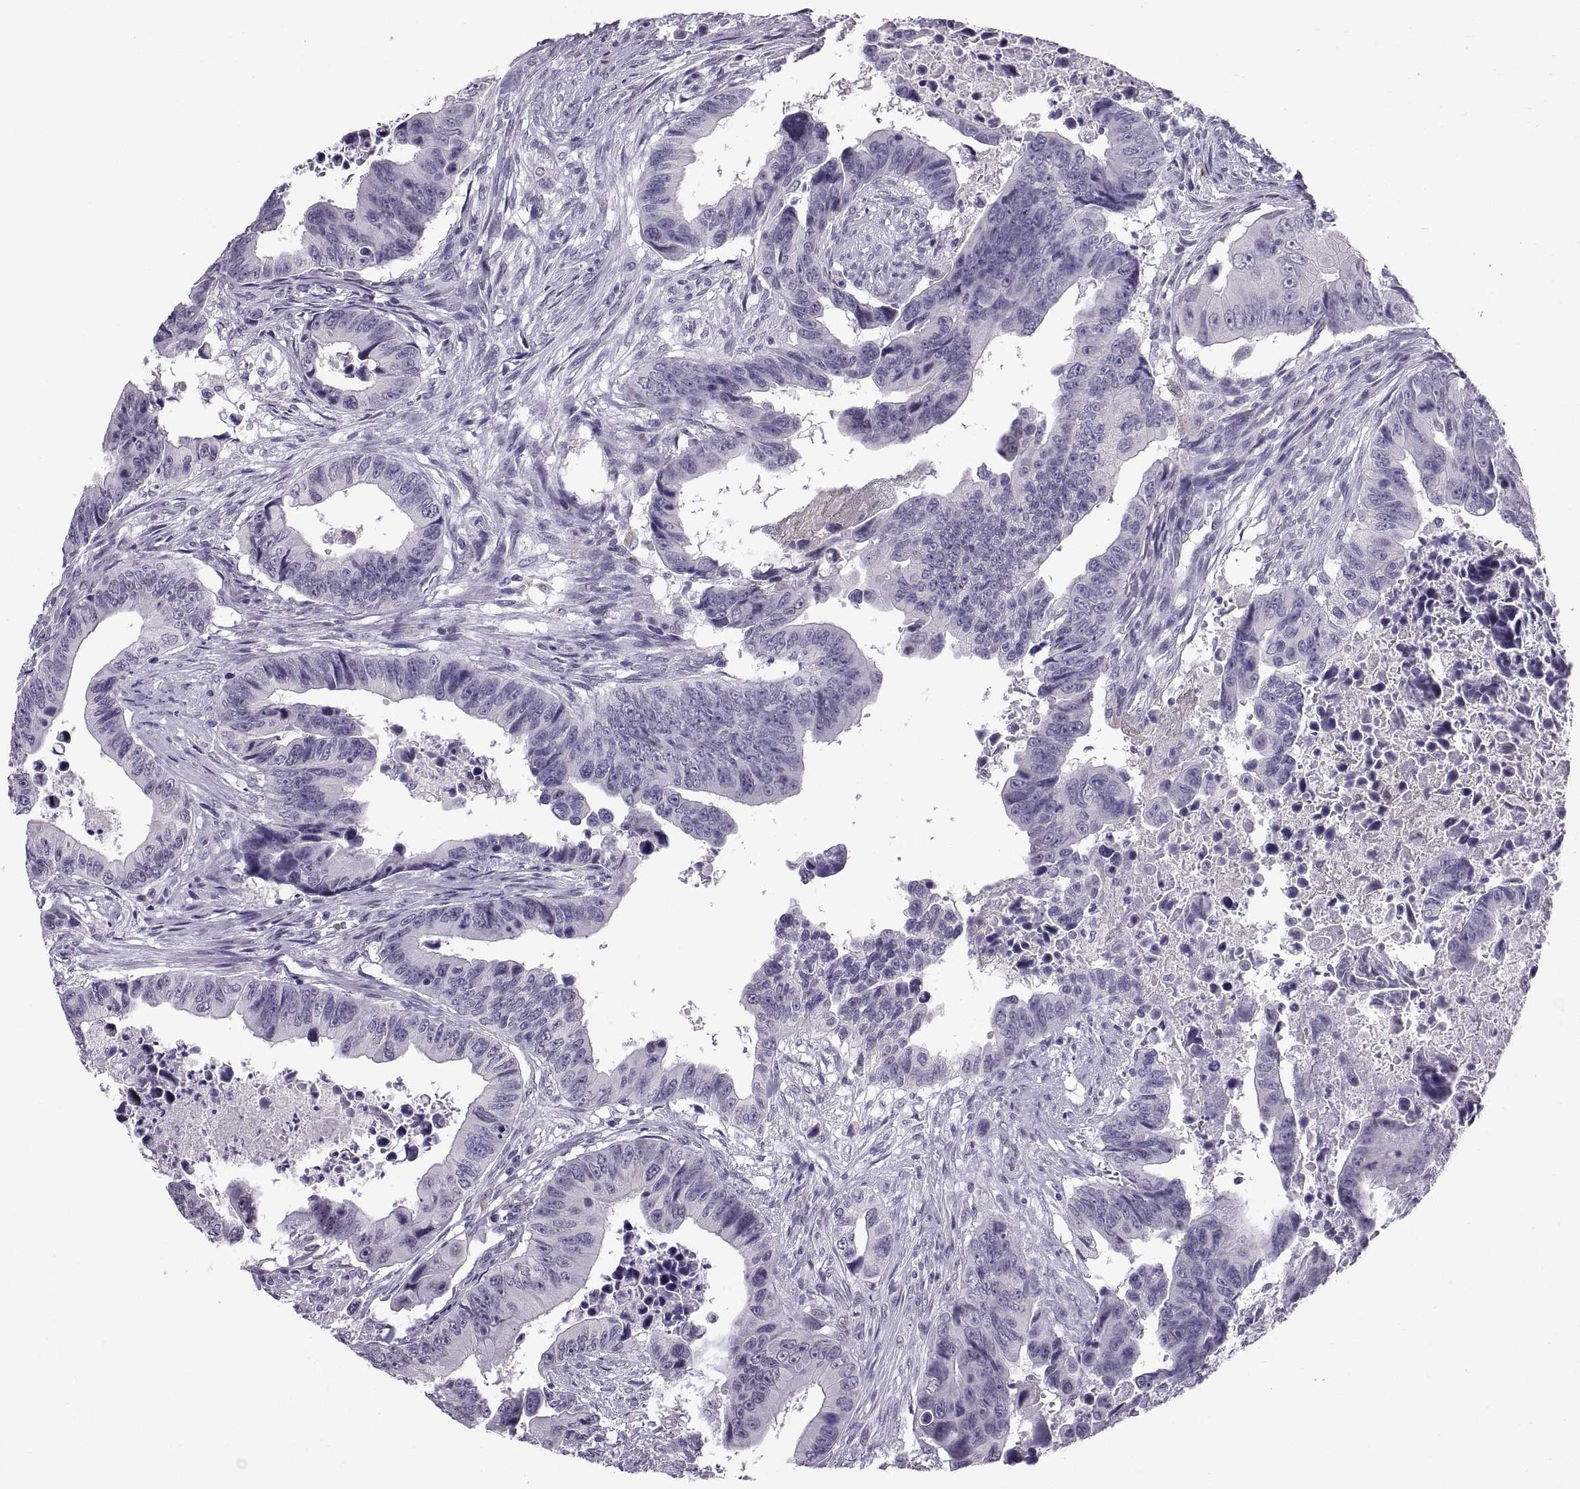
{"staining": {"intensity": "negative", "quantity": "none", "location": "none"}, "tissue": "colorectal cancer", "cell_type": "Tumor cells", "image_type": "cancer", "snomed": [{"axis": "morphology", "description": "Adenocarcinoma, NOS"}, {"axis": "topography", "description": "Colon"}], "caption": "Tumor cells show no significant protein expression in adenocarcinoma (colorectal).", "gene": "KRT77", "patient": {"sex": "female", "age": 87}}